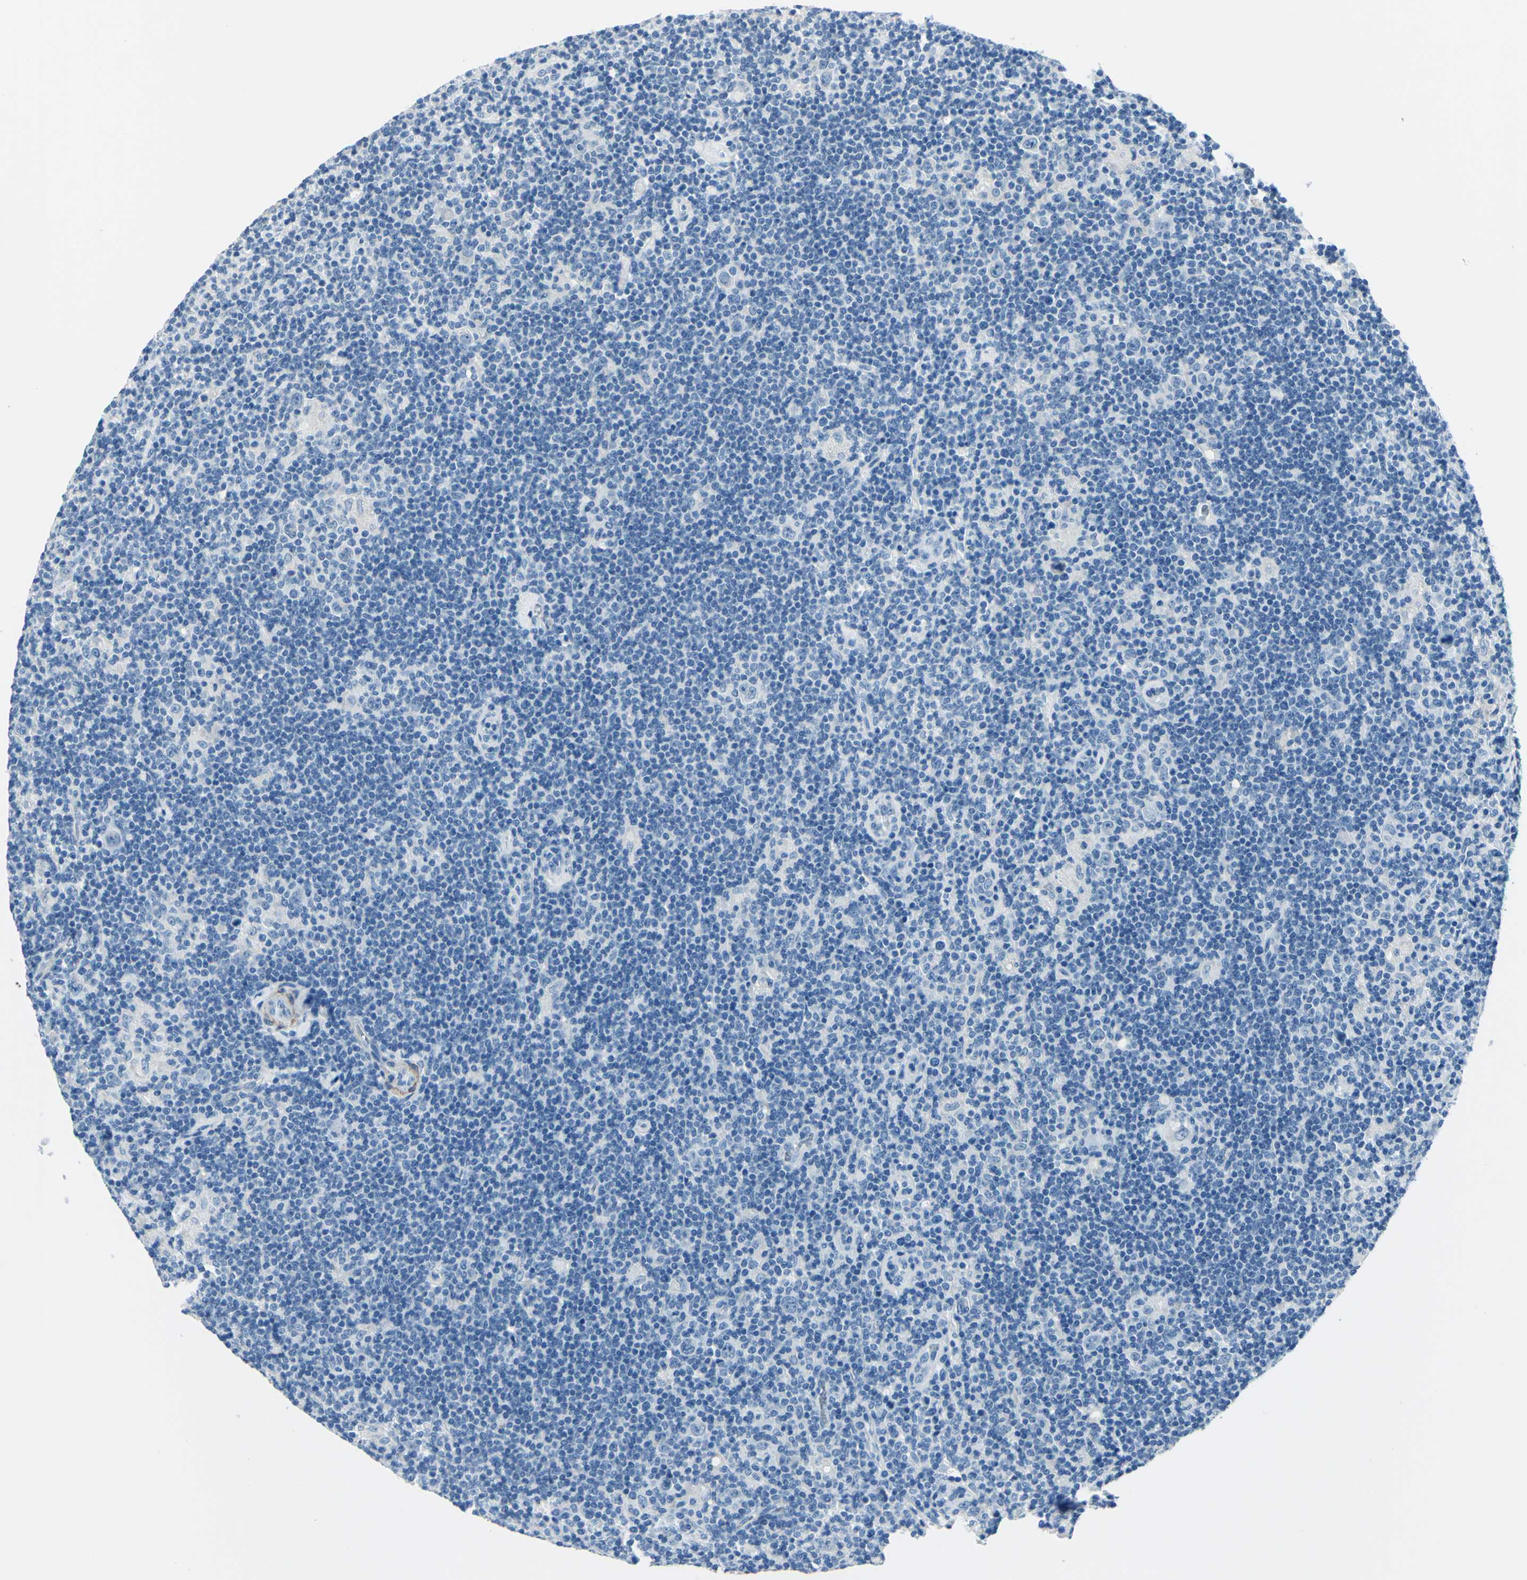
{"staining": {"intensity": "negative", "quantity": "none", "location": "none"}, "tissue": "lymphoma", "cell_type": "Tumor cells", "image_type": "cancer", "snomed": [{"axis": "morphology", "description": "Hodgkin's disease, NOS"}, {"axis": "topography", "description": "Lymph node"}], "caption": "Tumor cells show no significant expression in lymphoma.", "gene": "CDH15", "patient": {"sex": "female", "age": 57}}